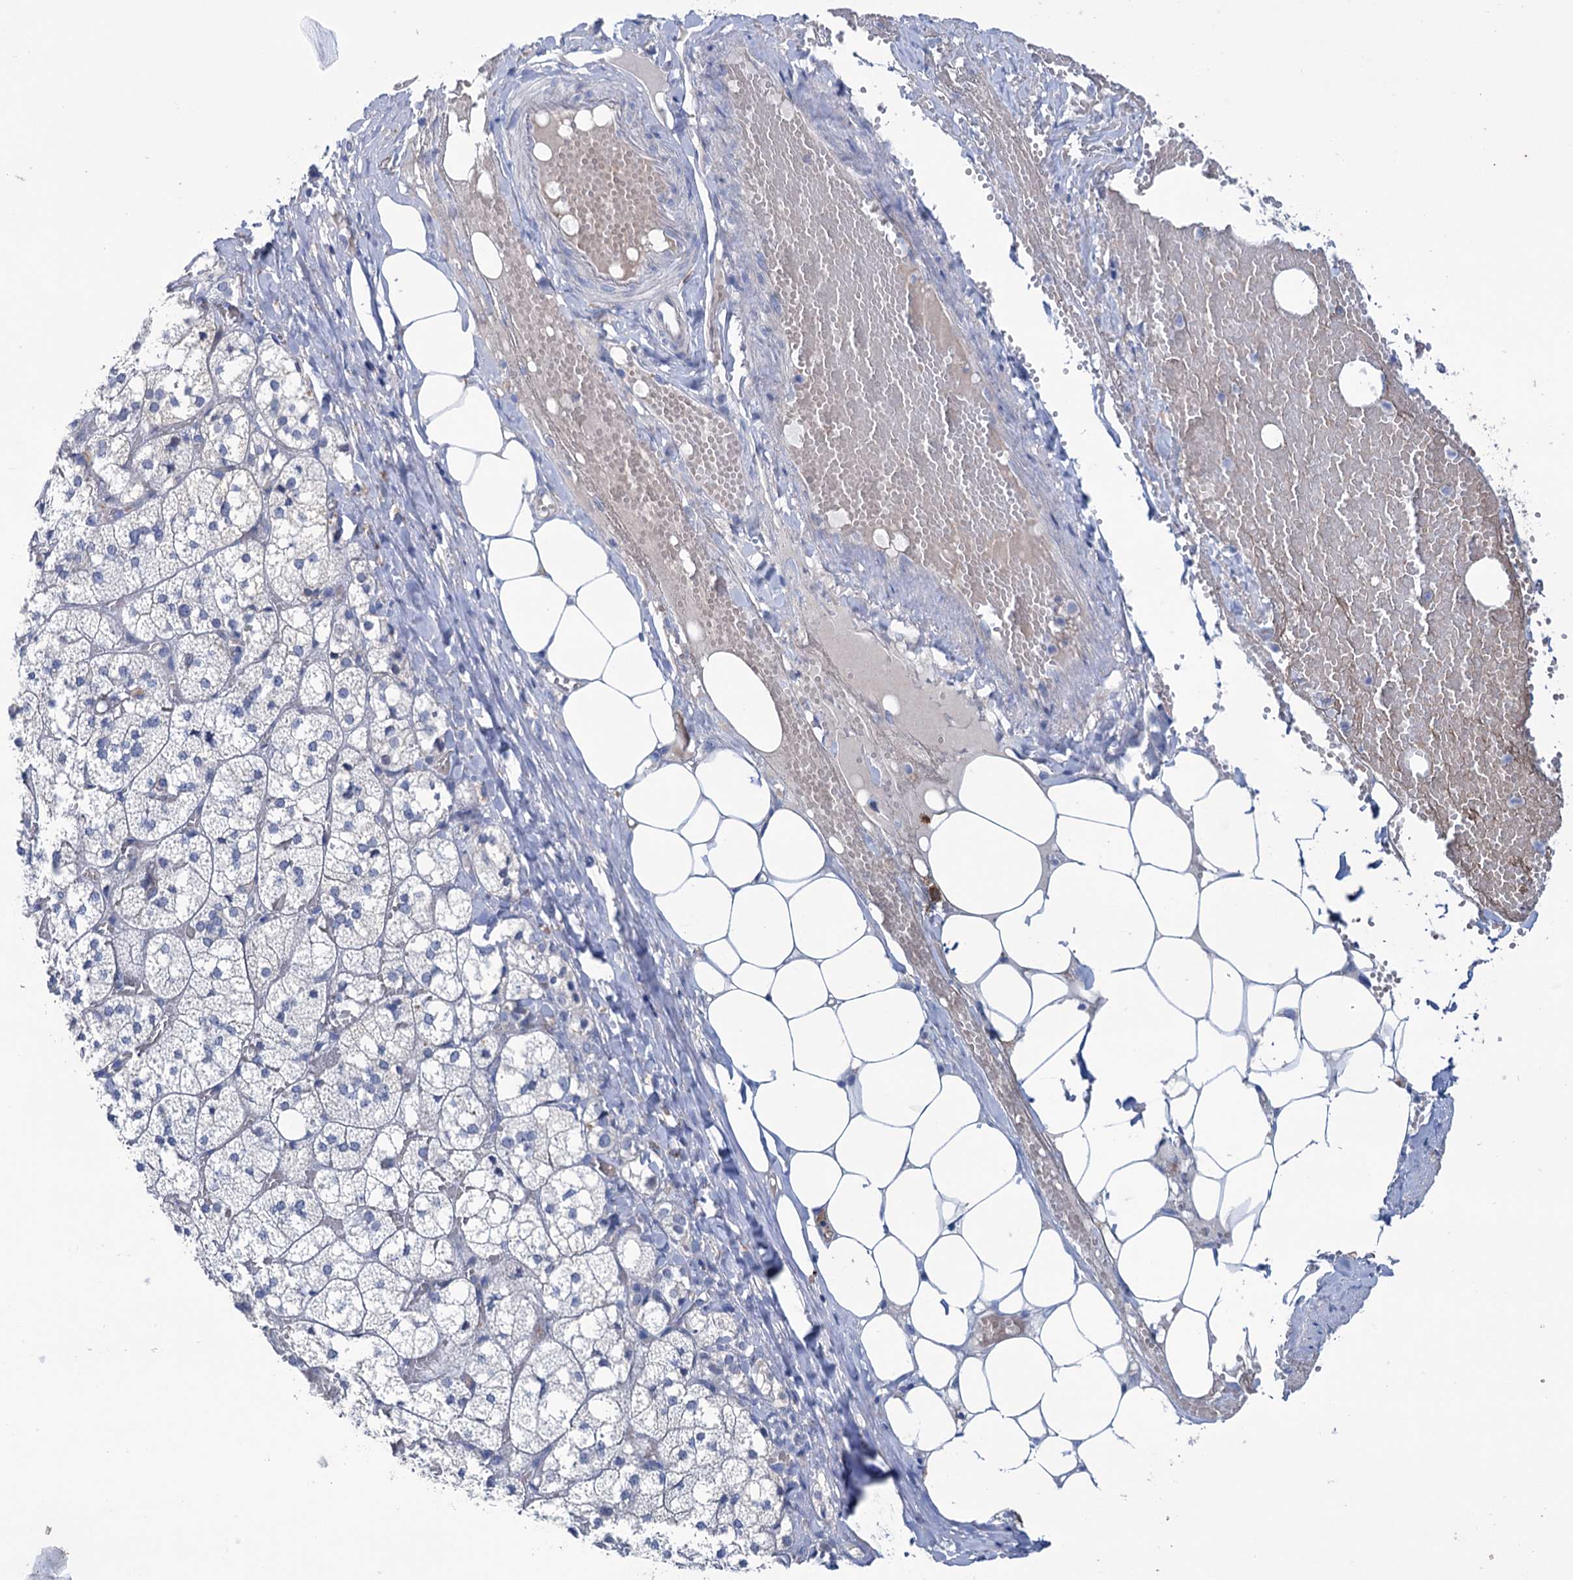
{"staining": {"intensity": "negative", "quantity": "none", "location": "none"}, "tissue": "adrenal gland", "cell_type": "Glandular cells", "image_type": "normal", "snomed": [{"axis": "morphology", "description": "Normal tissue, NOS"}, {"axis": "topography", "description": "Adrenal gland"}], "caption": "Immunohistochemistry of benign human adrenal gland demonstrates no positivity in glandular cells.", "gene": "FAM111B", "patient": {"sex": "female", "age": 61}}